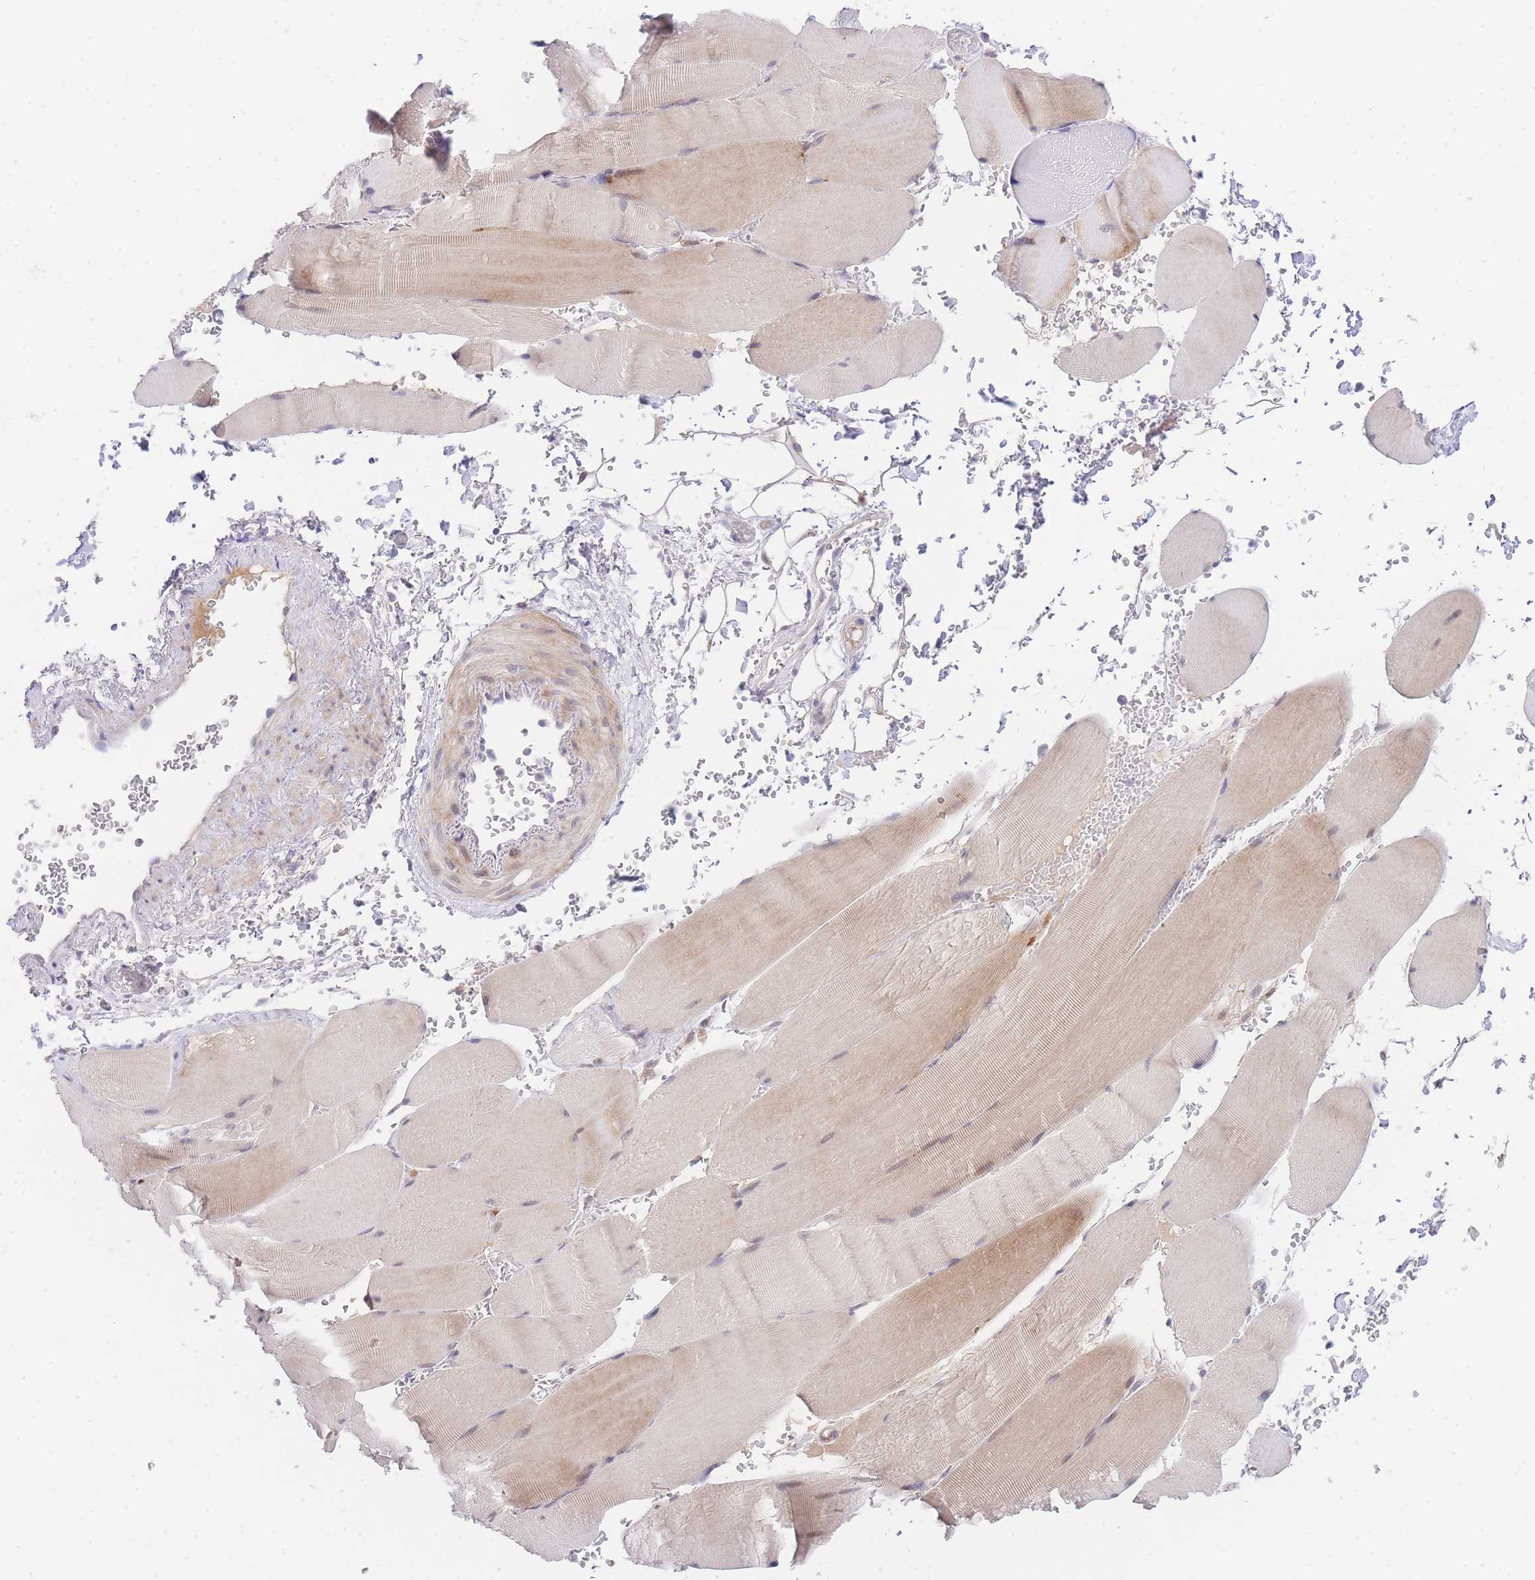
{"staining": {"intensity": "moderate", "quantity": "25%-75%", "location": "cytoplasmic/membranous"}, "tissue": "skeletal muscle", "cell_type": "Myocytes", "image_type": "normal", "snomed": [{"axis": "morphology", "description": "Normal tissue, NOS"}, {"axis": "topography", "description": "Skeletal muscle"}, {"axis": "topography", "description": "Head-Neck"}], "caption": "Immunohistochemical staining of benign skeletal muscle exhibits moderate cytoplasmic/membranous protein expression in approximately 25%-75% of myocytes. The protein is shown in brown color, while the nuclei are stained blue.", "gene": "SLC25A33", "patient": {"sex": "male", "age": 66}}